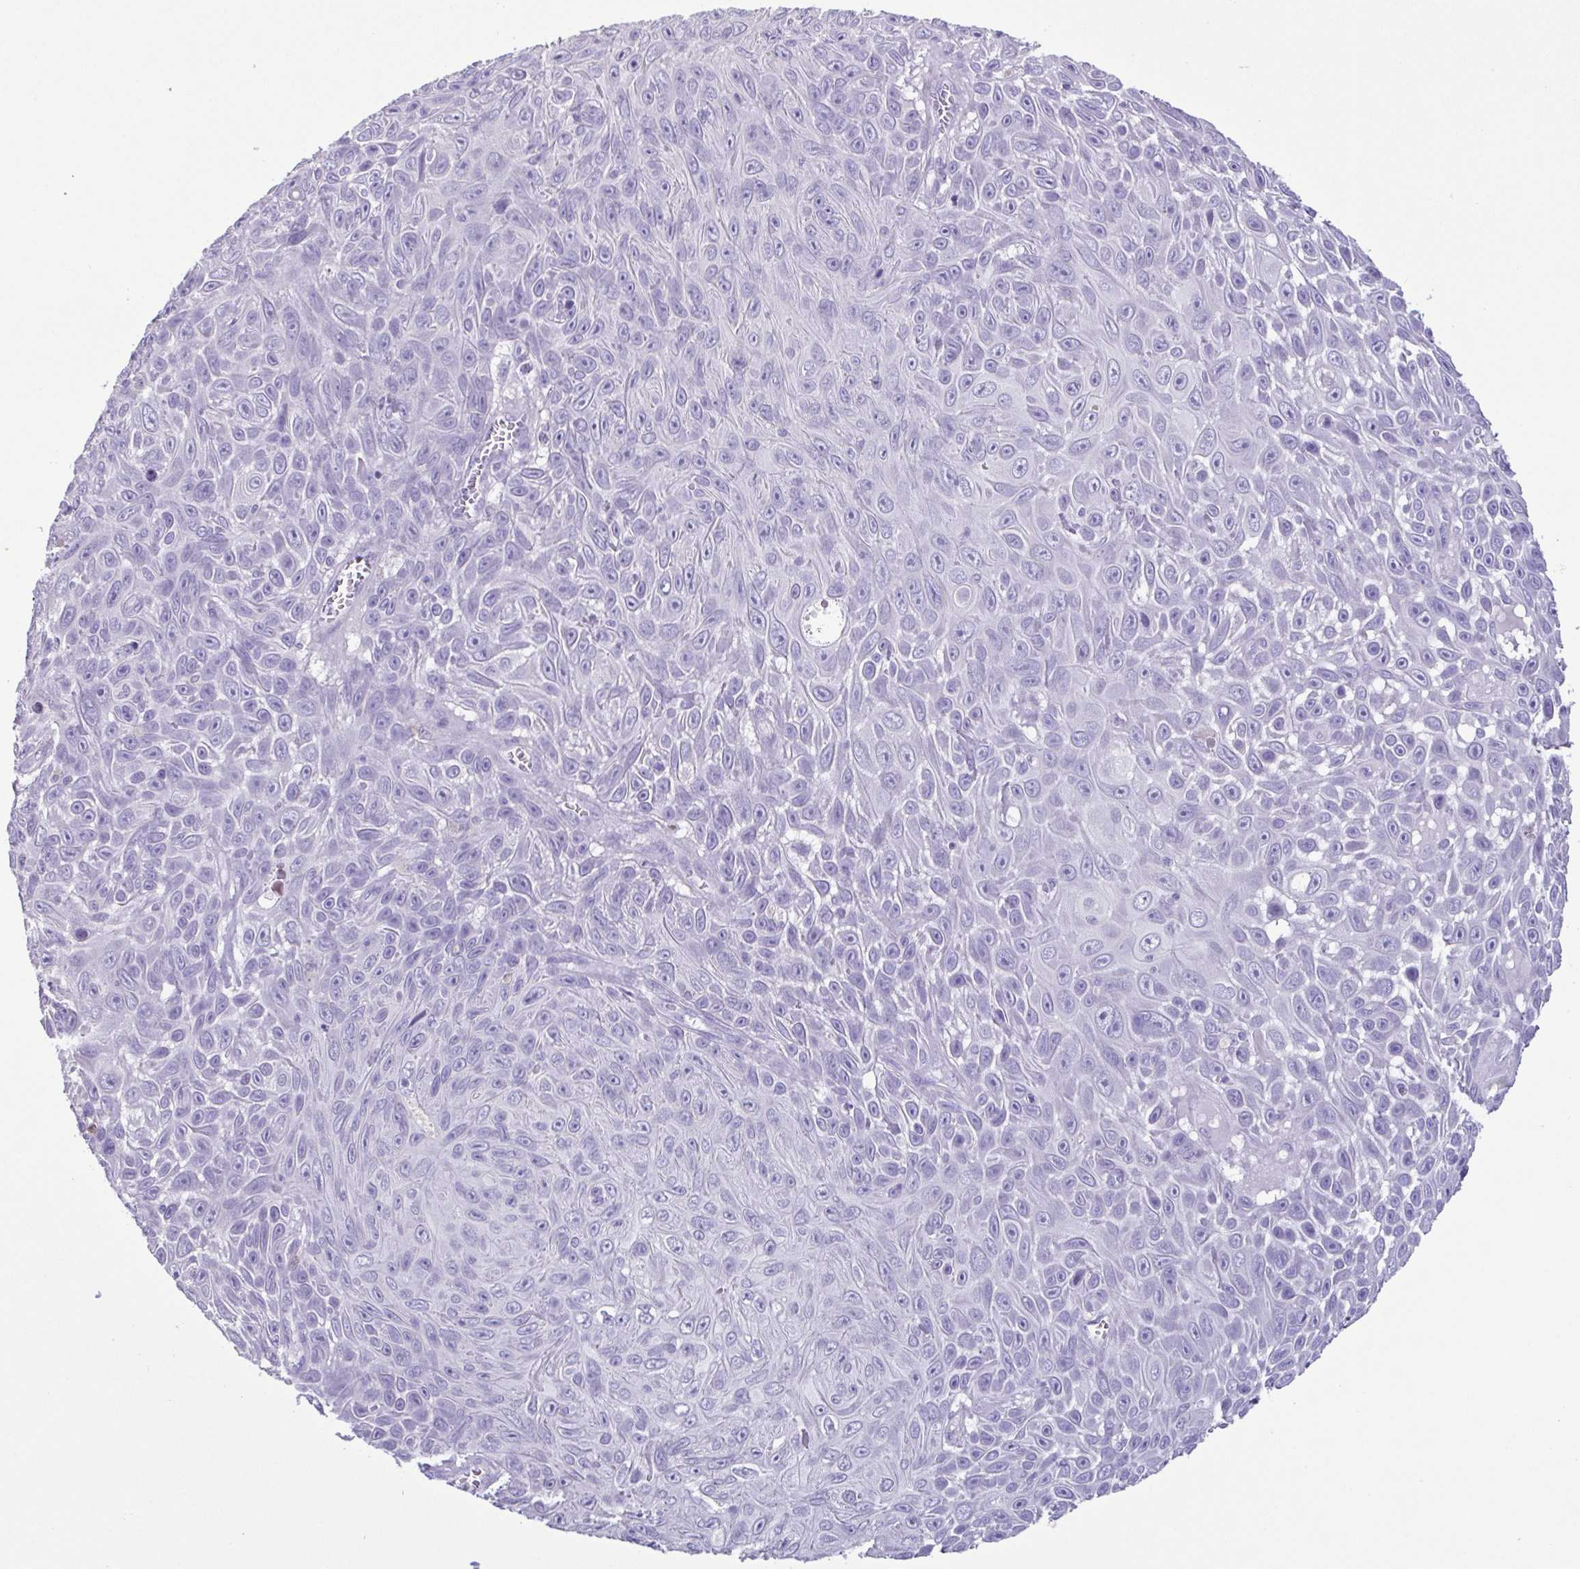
{"staining": {"intensity": "negative", "quantity": "none", "location": "none"}, "tissue": "skin cancer", "cell_type": "Tumor cells", "image_type": "cancer", "snomed": [{"axis": "morphology", "description": "Squamous cell carcinoma, NOS"}, {"axis": "topography", "description": "Skin"}], "caption": "Skin cancer stained for a protein using IHC exhibits no expression tumor cells.", "gene": "LTF", "patient": {"sex": "male", "age": 82}}